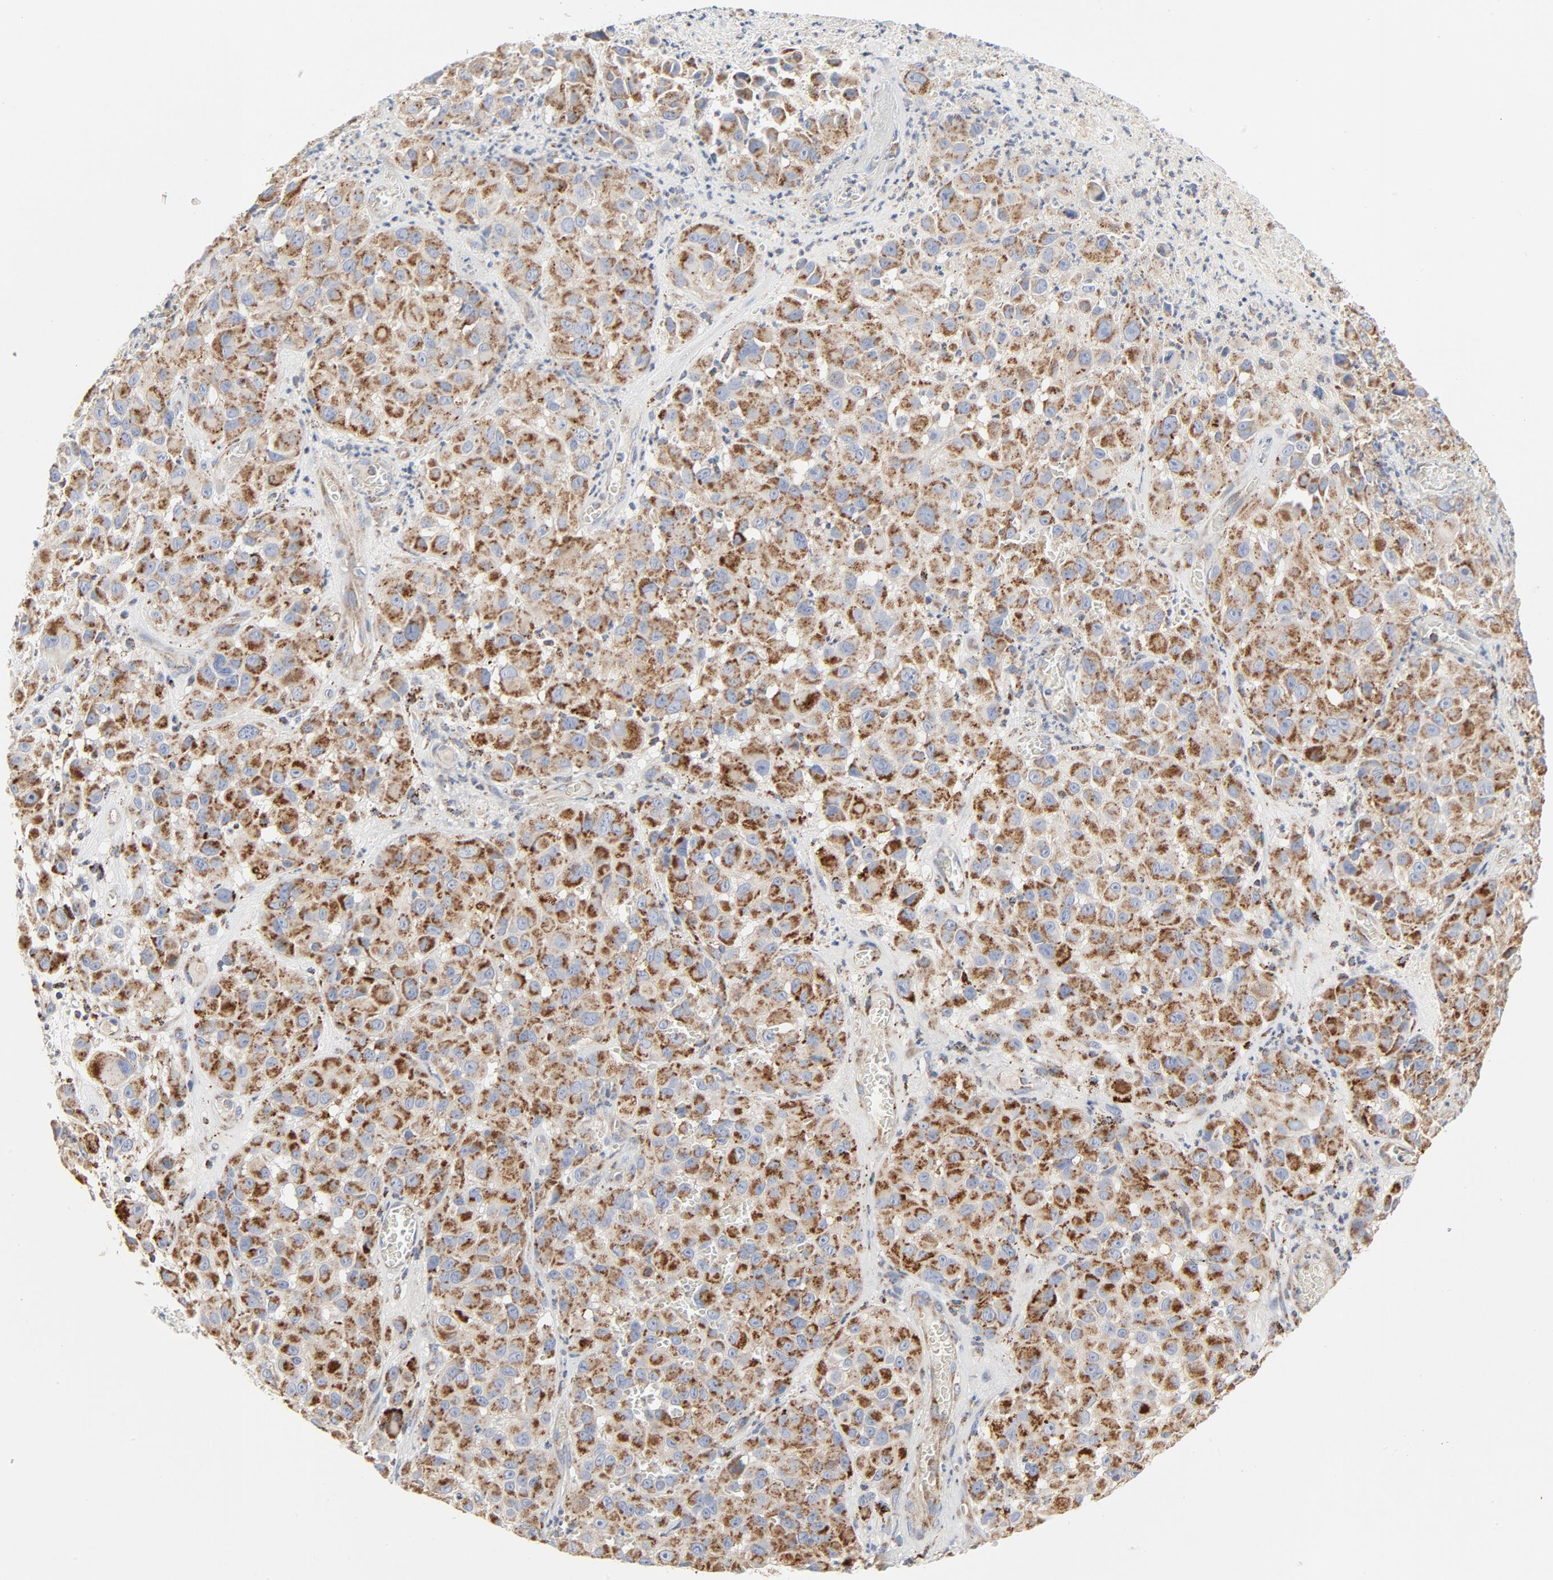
{"staining": {"intensity": "moderate", "quantity": ">75%", "location": "cytoplasmic/membranous"}, "tissue": "melanoma", "cell_type": "Tumor cells", "image_type": "cancer", "snomed": [{"axis": "morphology", "description": "Malignant melanoma, NOS"}, {"axis": "topography", "description": "Skin"}], "caption": "Immunohistochemical staining of human malignant melanoma shows medium levels of moderate cytoplasmic/membranous protein expression in approximately >75% of tumor cells. Immunohistochemistry (ihc) stains the protein of interest in brown and the nuclei are stained blue.", "gene": "SETD3", "patient": {"sex": "female", "age": 21}}